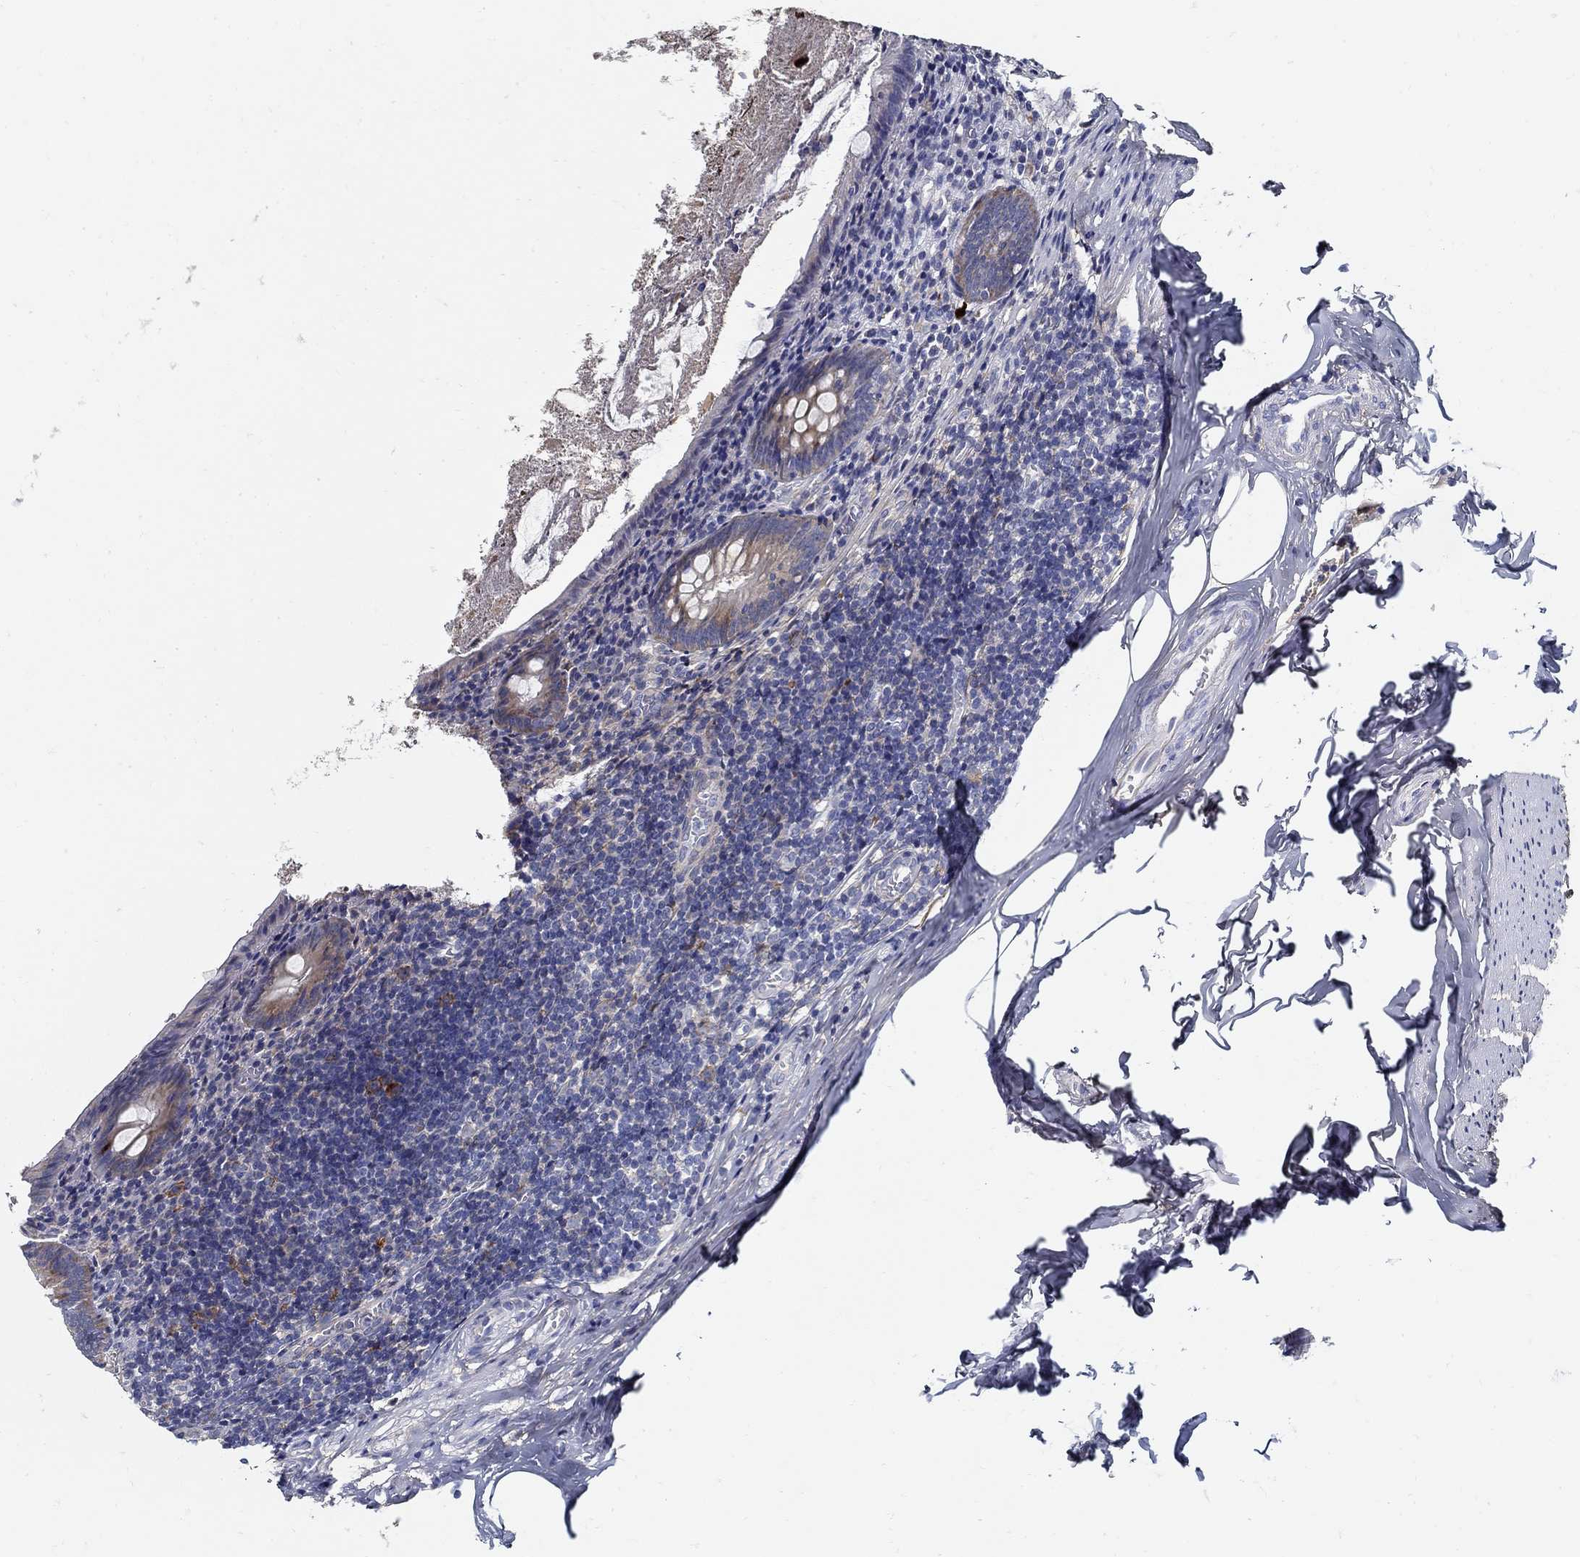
{"staining": {"intensity": "moderate", "quantity": "25%-75%", "location": "cytoplasmic/membranous"}, "tissue": "appendix", "cell_type": "Glandular cells", "image_type": "normal", "snomed": [{"axis": "morphology", "description": "Normal tissue, NOS"}, {"axis": "topography", "description": "Appendix"}], "caption": "Protein expression analysis of benign appendix shows moderate cytoplasmic/membranous expression in about 25%-75% of glandular cells. The protein is shown in brown color, while the nuclei are stained blue.", "gene": "TGFBI", "patient": {"sex": "female", "age": 23}}